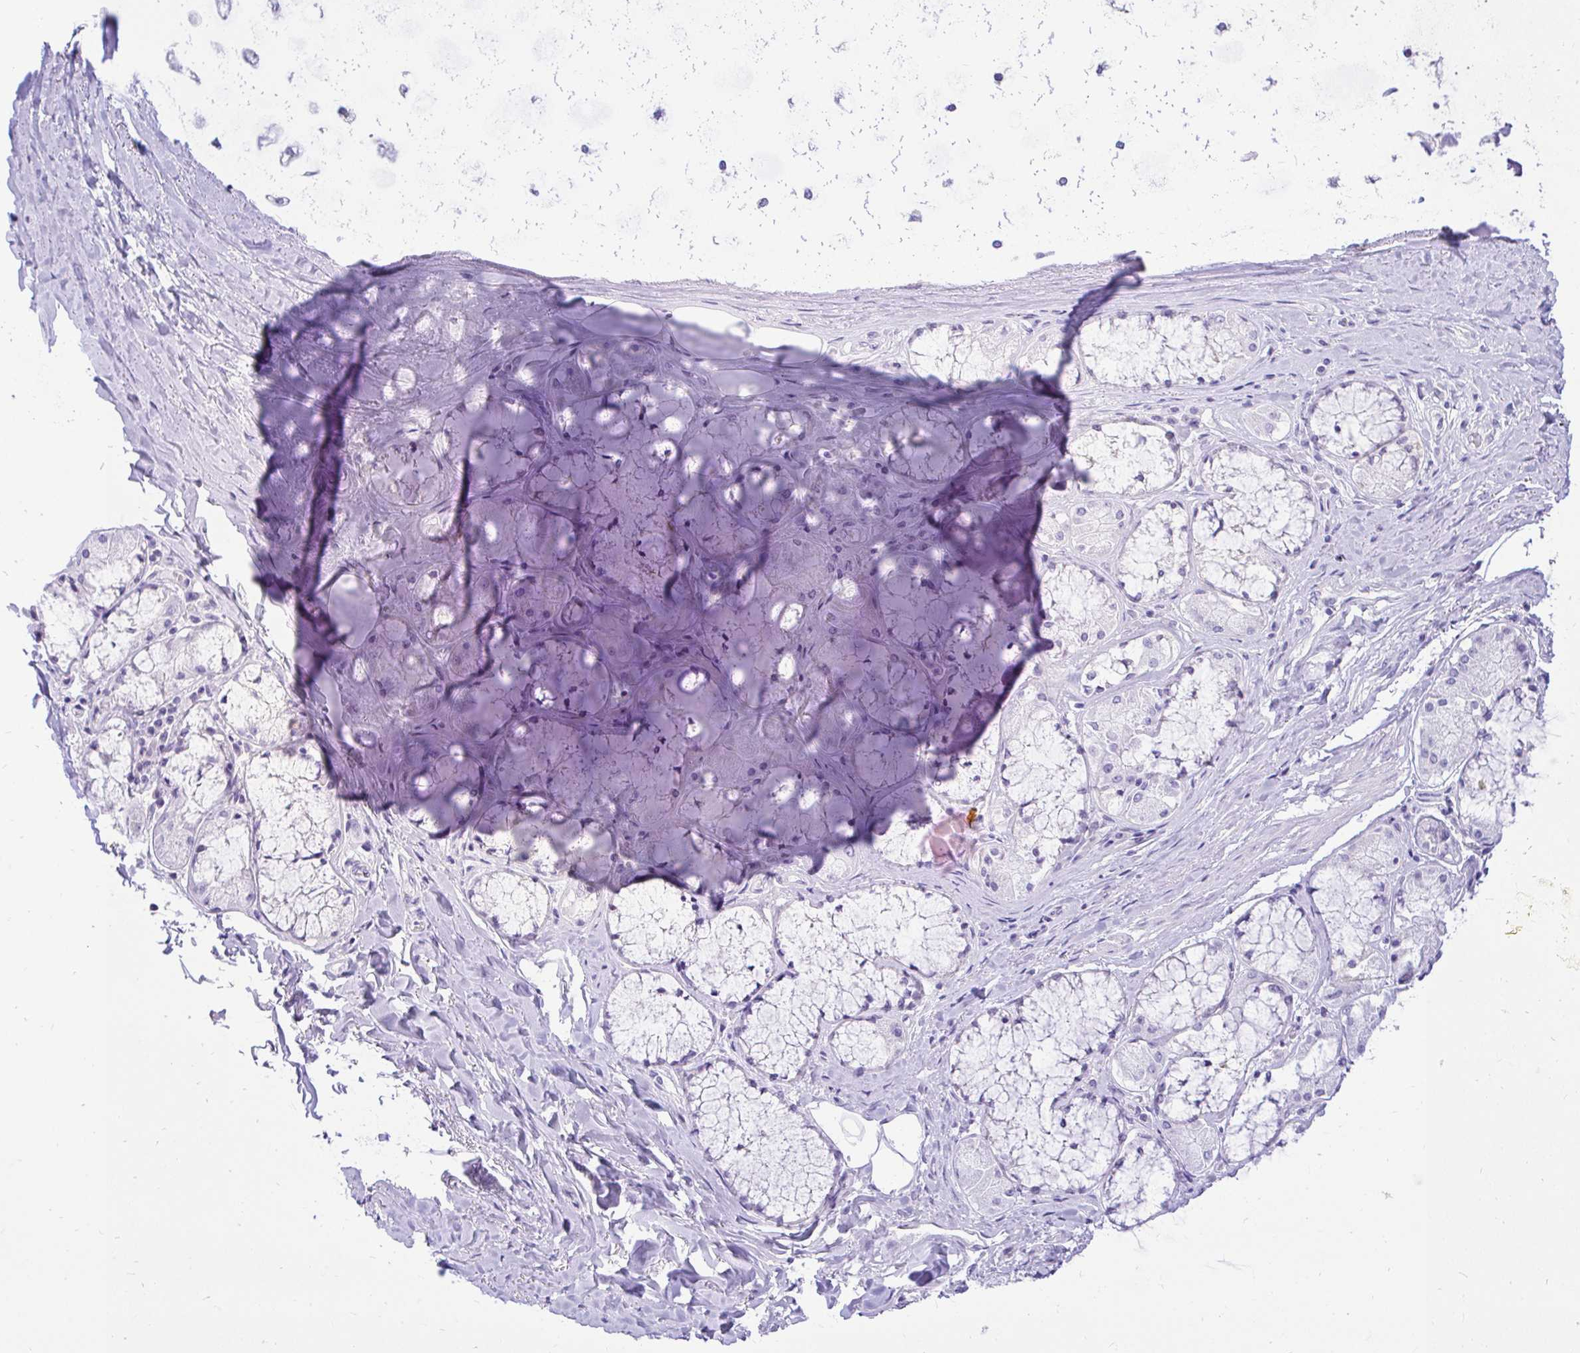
{"staining": {"intensity": "negative", "quantity": "none", "location": "none"}, "tissue": "soft tissue", "cell_type": "Chondrocytes", "image_type": "normal", "snomed": [{"axis": "morphology", "description": "Normal tissue, NOS"}, {"axis": "topography", "description": "Cartilage tissue"}, {"axis": "topography", "description": "Bronchus"}], "caption": "Immunohistochemistry (IHC) image of benign soft tissue: human soft tissue stained with DAB (3,3'-diaminobenzidine) demonstrates no significant protein staining in chondrocytes. (DAB (3,3'-diaminobenzidine) immunohistochemistry (IHC) with hematoxylin counter stain).", "gene": "FATE1", "patient": {"sex": "male", "age": 64}}